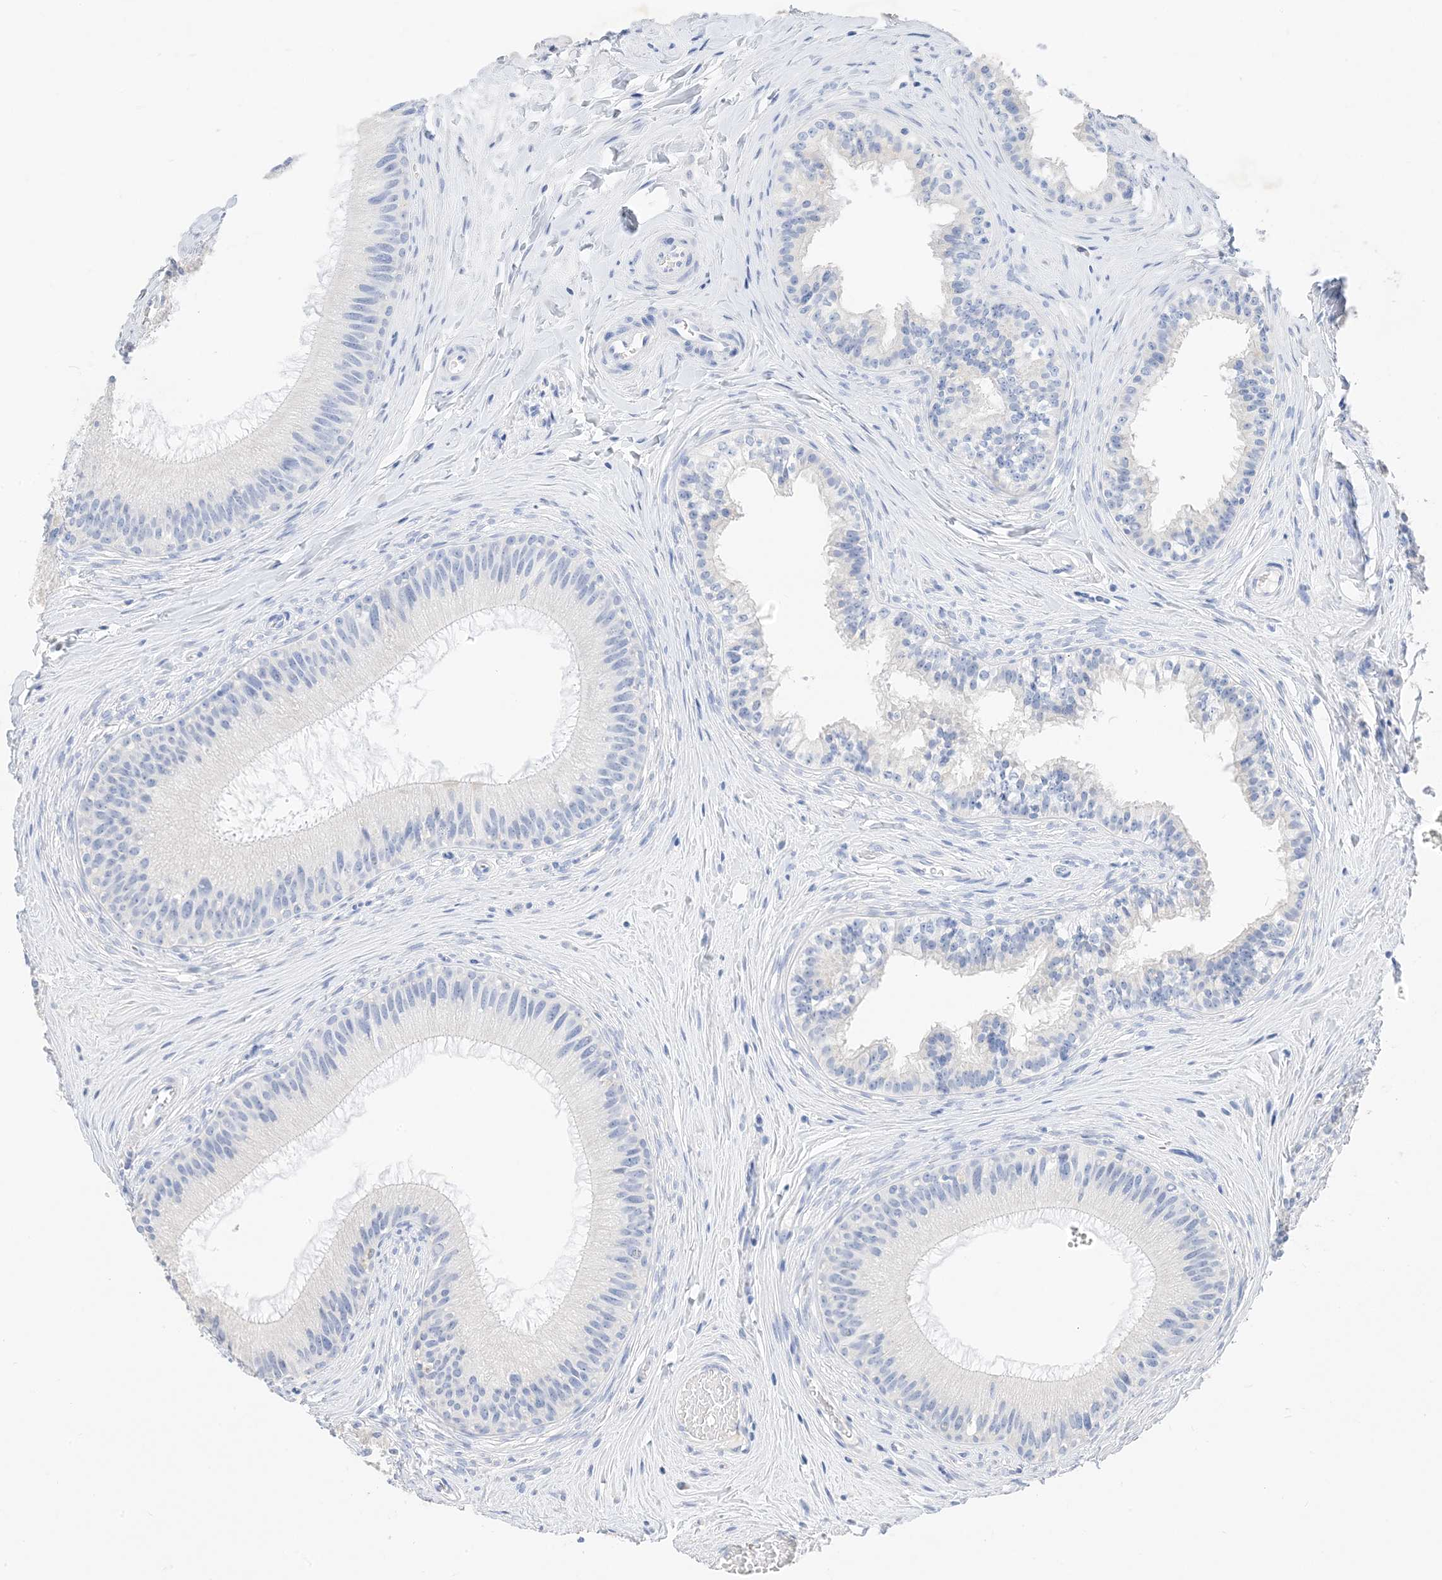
{"staining": {"intensity": "negative", "quantity": "none", "location": "none"}, "tissue": "epididymis", "cell_type": "Glandular cells", "image_type": "normal", "snomed": [{"axis": "morphology", "description": "Normal tissue, NOS"}, {"axis": "topography", "description": "Epididymis"}], "caption": "Immunohistochemistry image of unremarkable epididymis: human epididymis stained with DAB shows no significant protein expression in glandular cells.", "gene": "MUC17", "patient": {"sex": "male", "age": 27}}